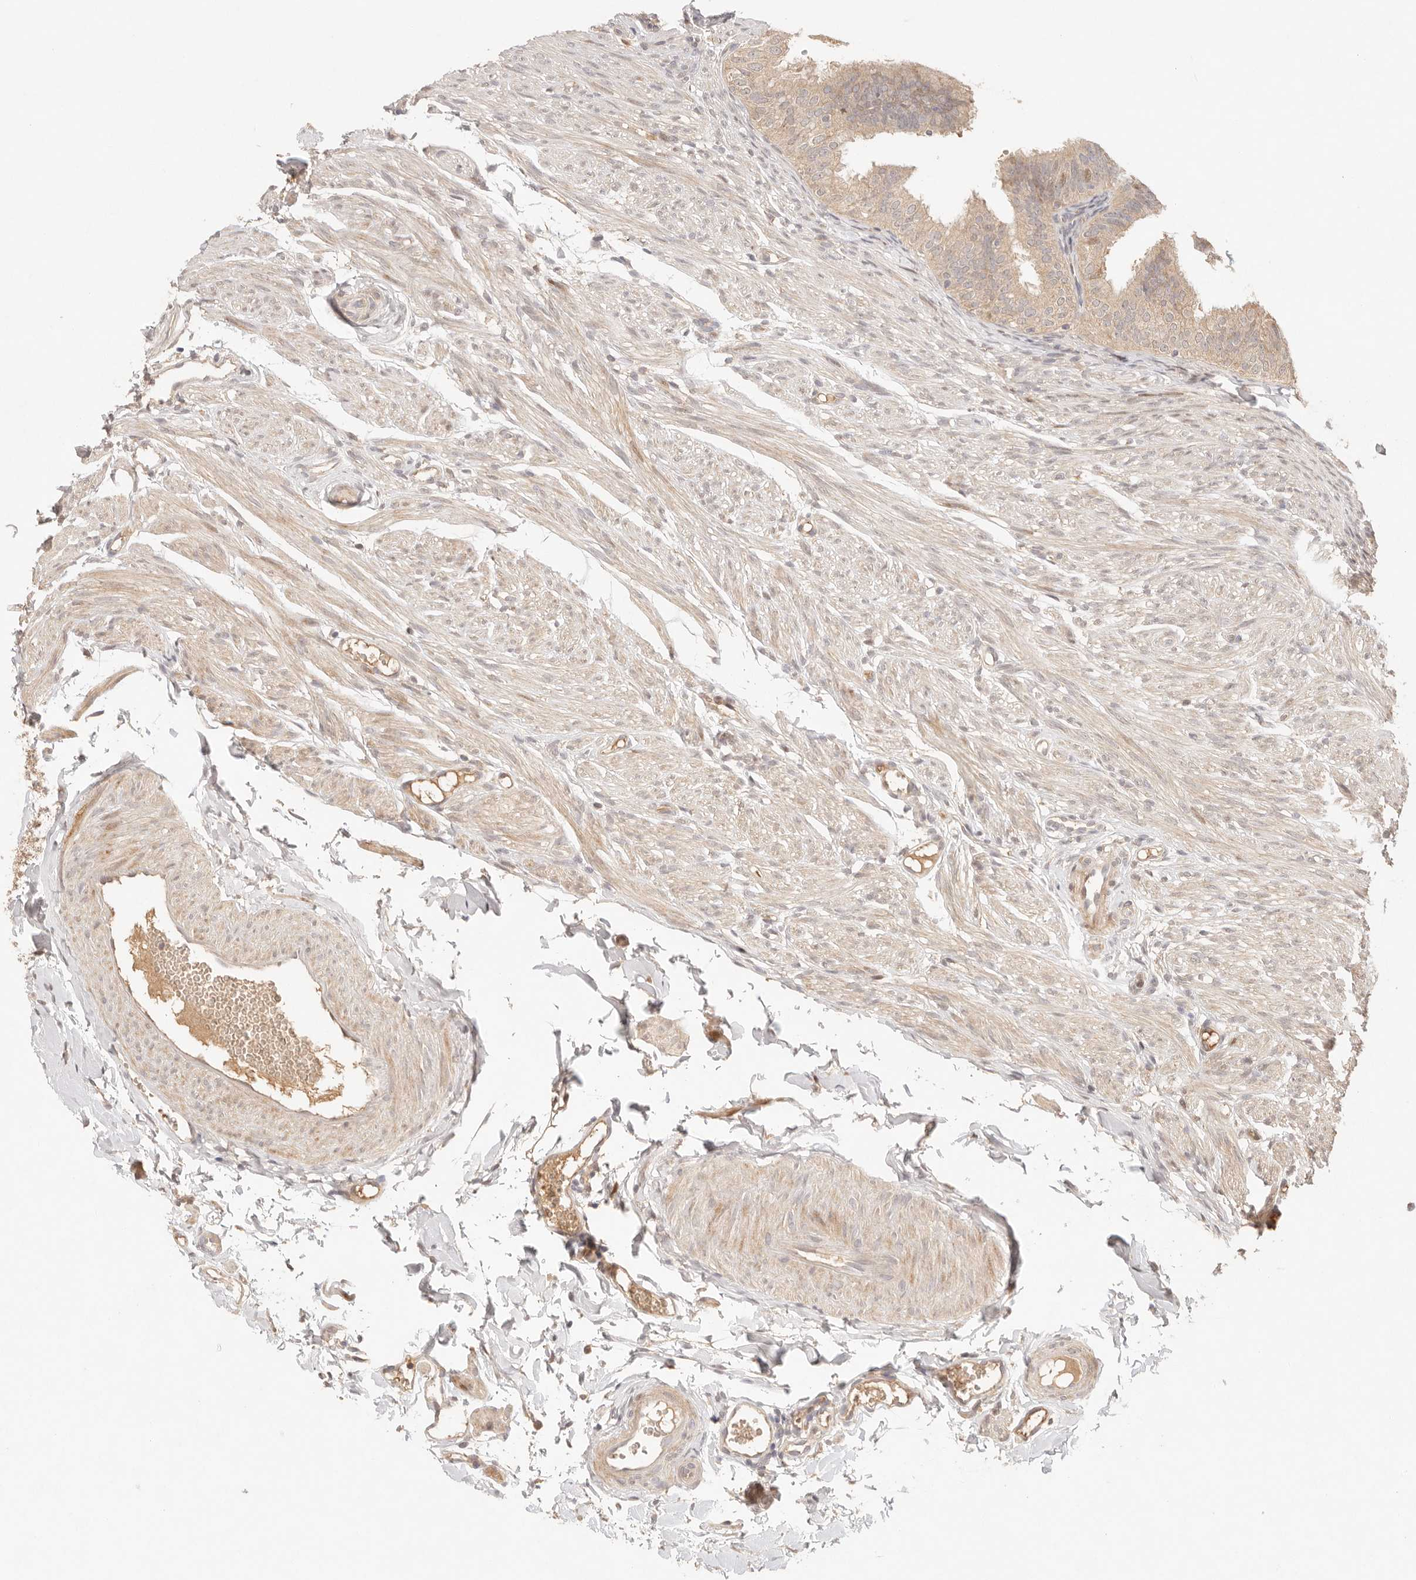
{"staining": {"intensity": "moderate", "quantity": ">75%", "location": "cytoplasmic/membranous"}, "tissue": "fallopian tube", "cell_type": "Glandular cells", "image_type": "normal", "snomed": [{"axis": "morphology", "description": "Normal tissue, NOS"}, {"axis": "topography", "description": "Fallopian tube"}], "caption": "Unremarkable fallopian tube demonstrates moderate cytoplasmic/membranous staining in about >75% of glandular cells.", "gene": "PHLDA3", "patient": {"sex": "female", "age": 35}}